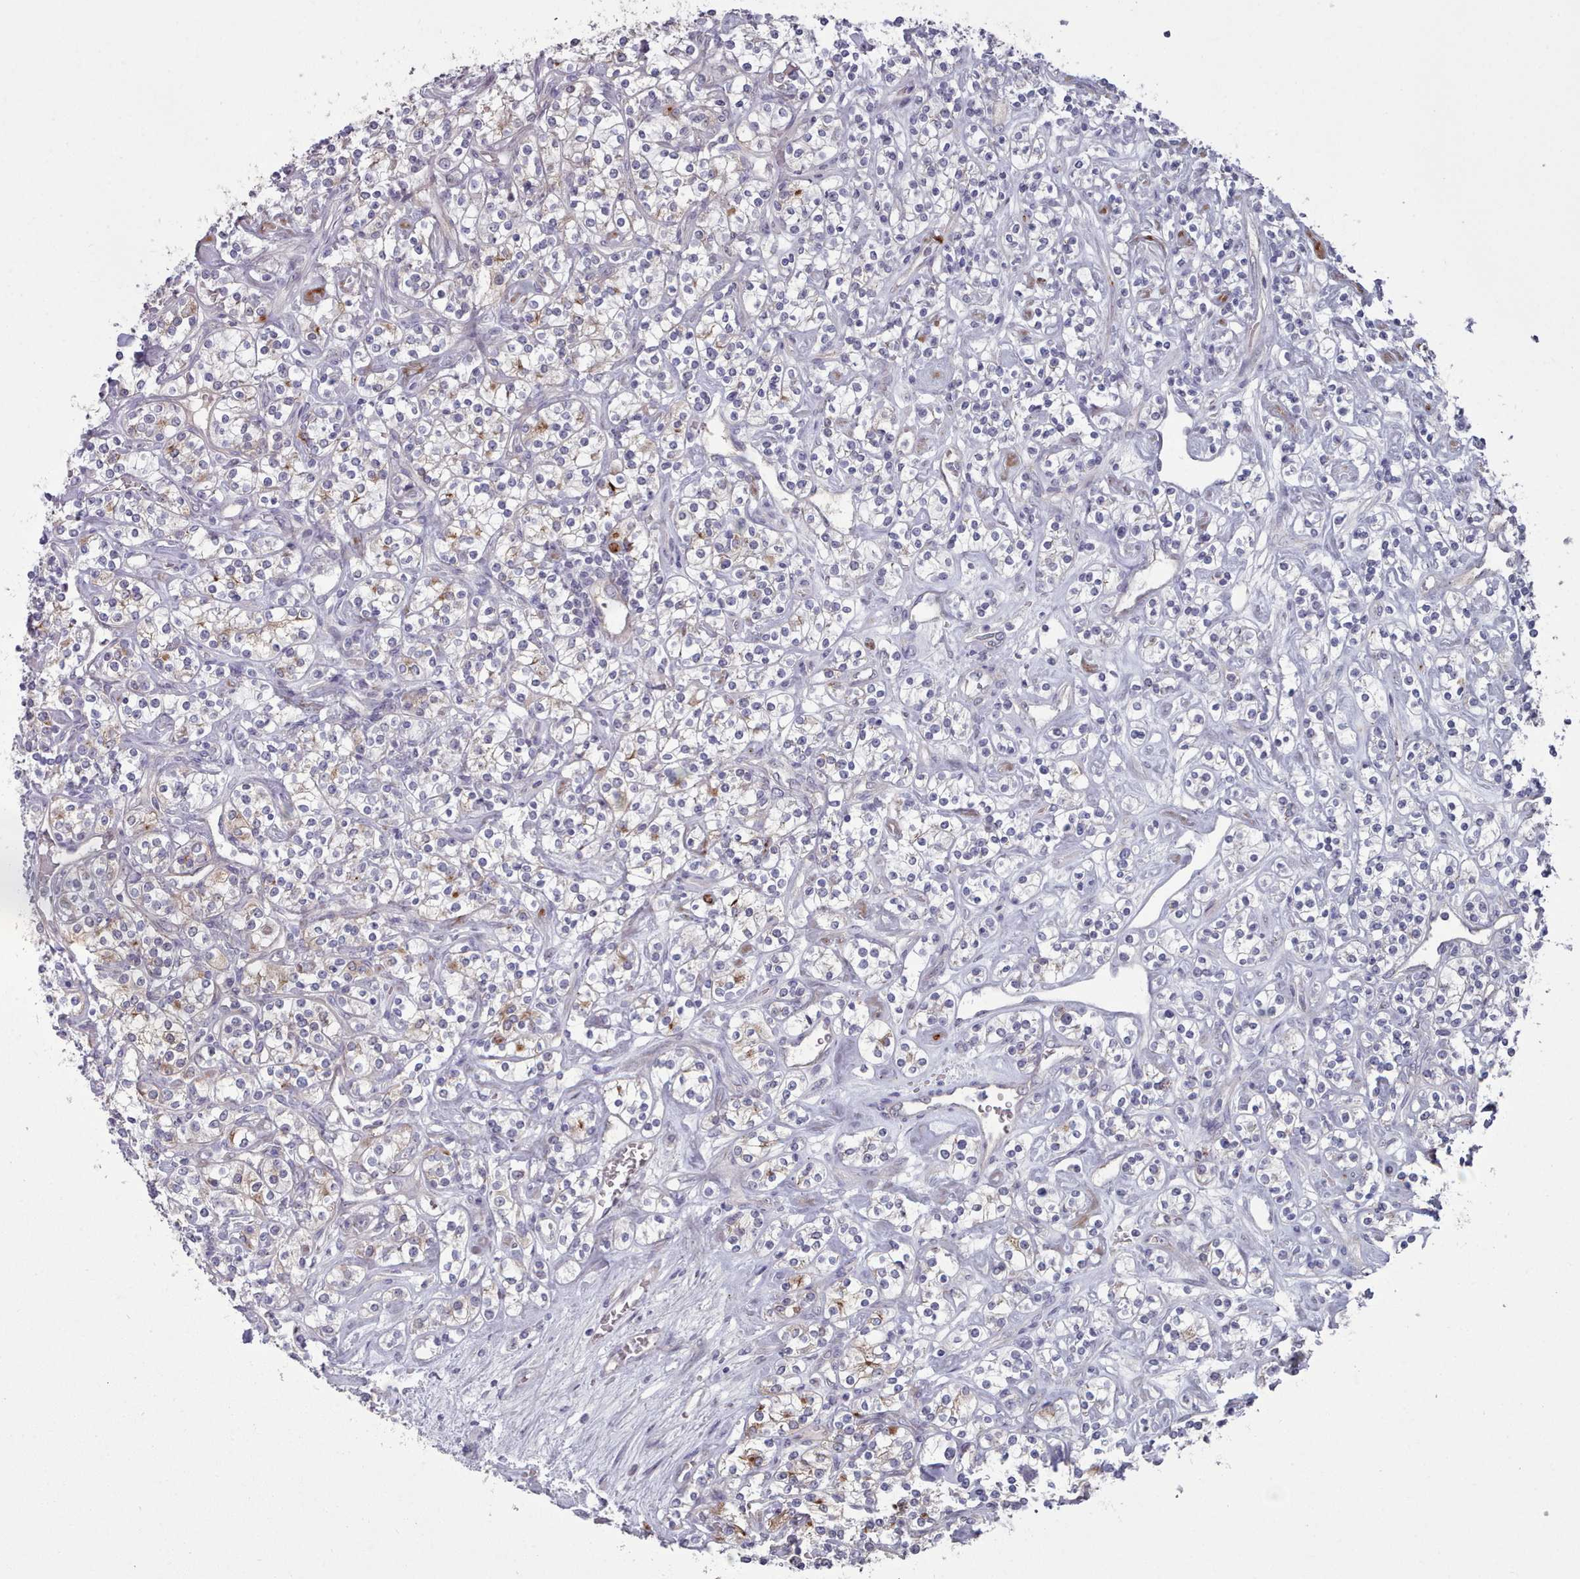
{"staining": {"intensity": "moderate", "quantity": "<25%", "location": "cytoplasmic/membranous"}, "tissue": "renal cancer", "cell_type": "Tumor cells", "image_type": "cancer", "snomed": [{"axis": "morphology", "description": "Adenocarcinoma, NOS"}, {"axis": "topography", "description": "Kidney"}], "caption": "Protein analysis of renal cancer (adenocarcinoma) tissue exhibits moderate cytoplasmic/membranous positivity in approximately <25% of tumor cells. Using DAB (3,3'-diaminobenzidine) (brown) and hematoxylin (blue) stains, captured at high magnification using brightfield microscopy.", "gene": "TRARG1", "patient": {"sex": "male", "age": 77}}